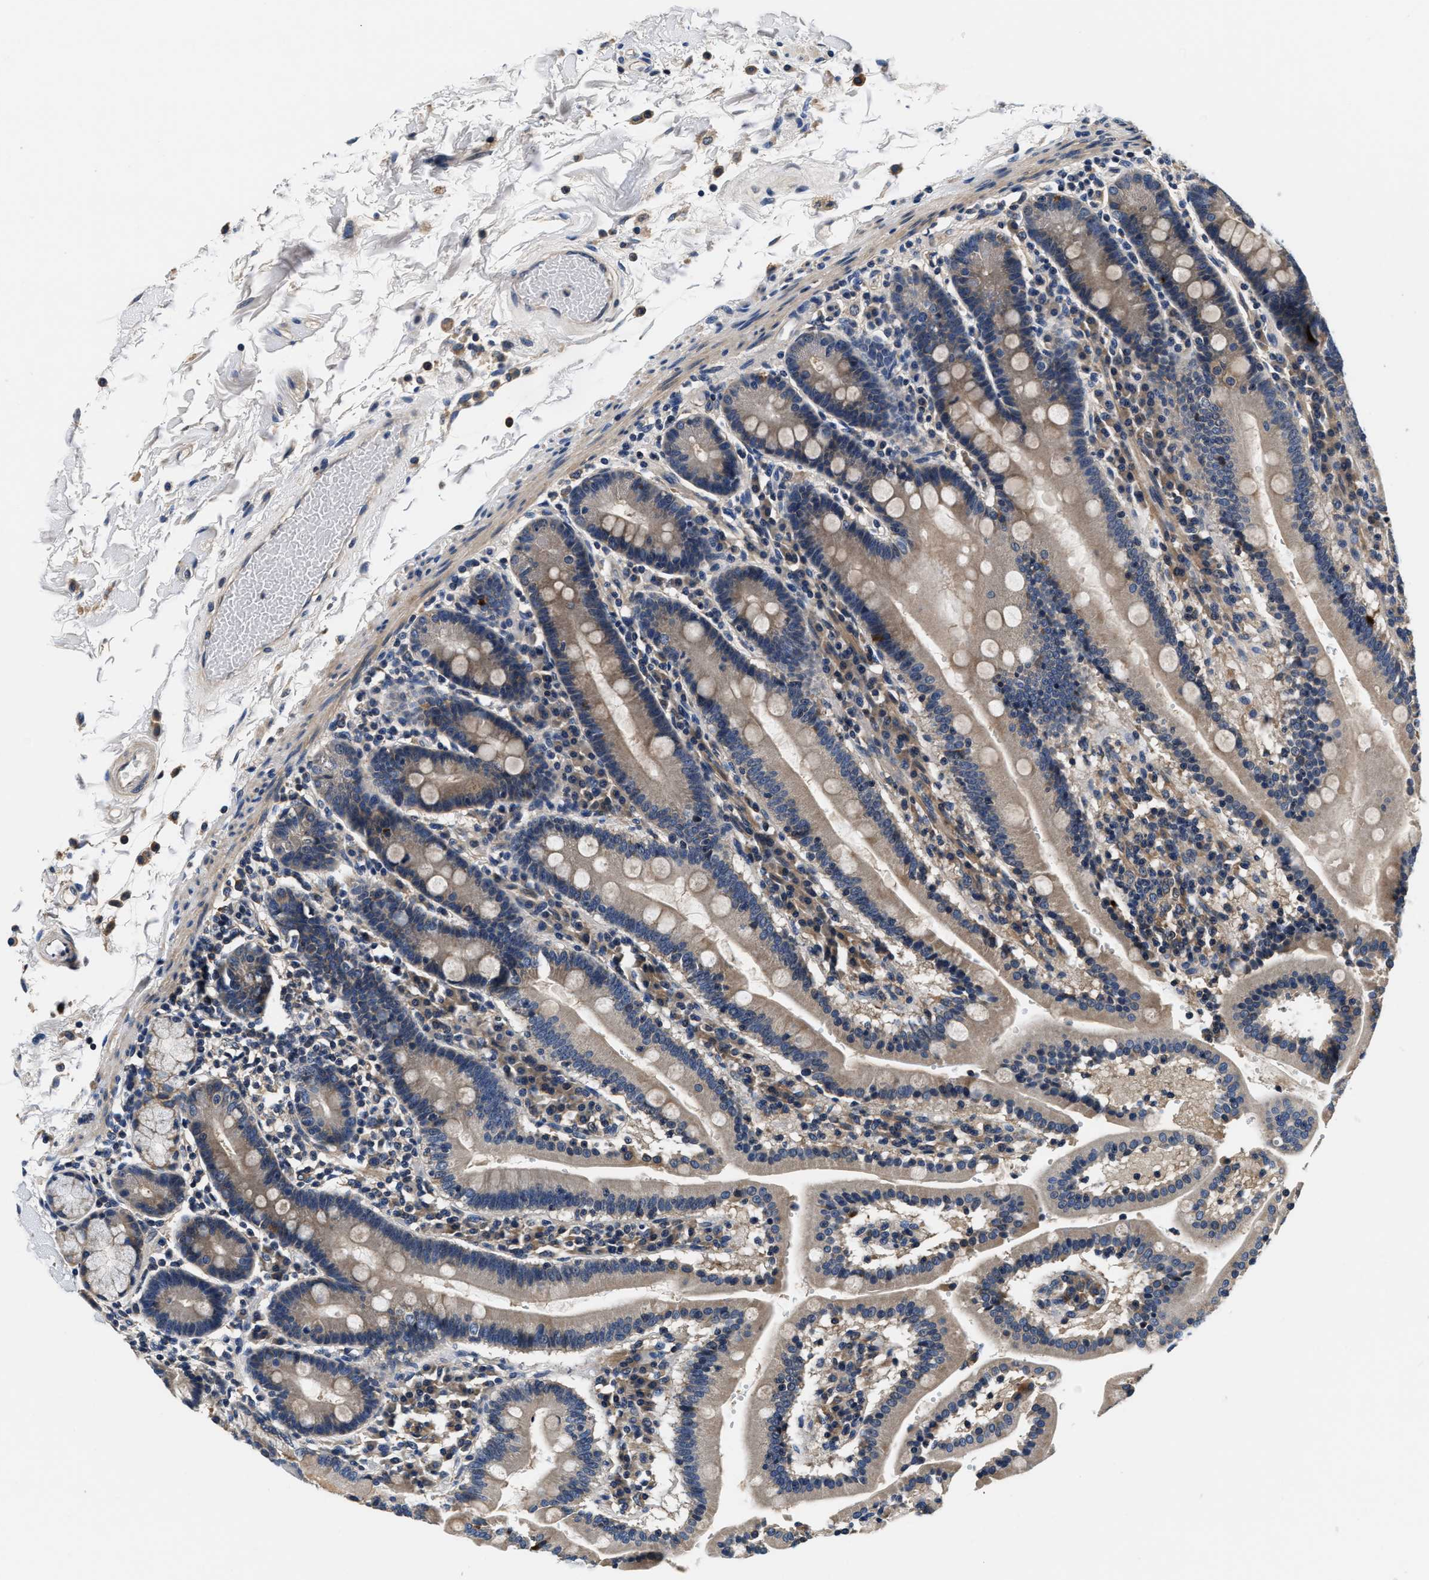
{"staining": {"intensity": "moderate", "quantity": "25%-75%", "location": "cytoplasmic/membranous"}, "tissue": "duodenum", "cell_type": "Glandular cells", "image_type": "normal", "snomed": [{"axis": "morphology", "description": "Normal tissue, NOS"}, {"axis": "topography", "description": "Small intestine, NOS"}], "caption": "IHC staining of normal duodenum, which exhibits medium levels of moderate cytoplasmic/membranous positivity in about 25%-75% of glandular cells indicating moderate cytoplasmic/membranous protein positivity. The staining was performed using DAB (brown) for protein detection and nuclei were counterstained in hematoxylin (blue).", "gene": "ANKIB1", "patient": {"sex": "female", "age": 71}}